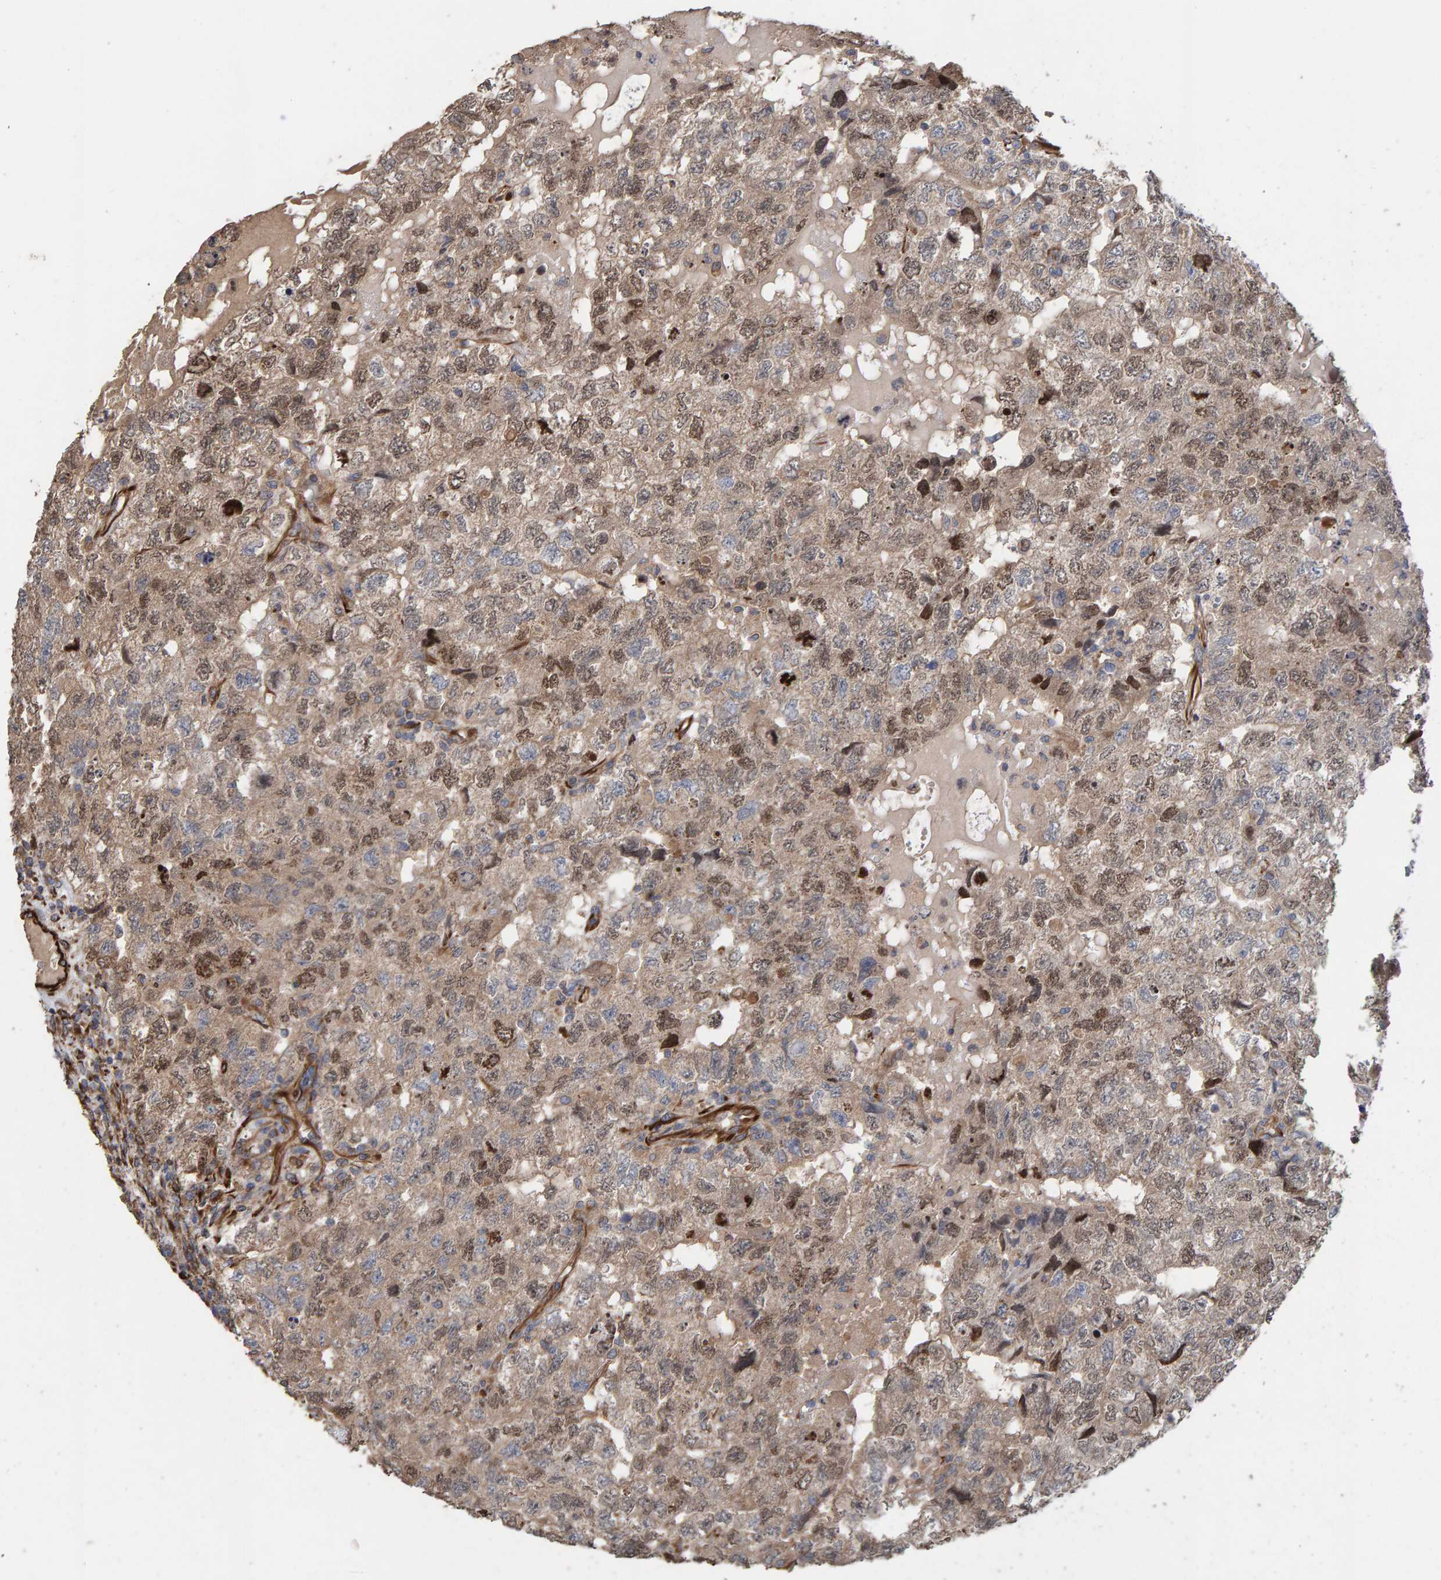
{"staining": {"intensity": "weak", "quantity": ">75%", "location": "cytoplasmic/membranous,nuclear"}, "tissue": "testis cancer", "cell_type": "Tumor cells", "image_type": "cancer", "snomed": [{"axis": "morphology", "description": "Carcinoma, Embryonal, NOS"}, {"axis": "topography", "description": "Testis"}], "caption": "A brown stain highlights weak cytoplasmic/membranous and nuclear expression of a protein in human testis embryonal carcinoma tumor cells.", "gene": "ZNF347", "patient": {"sex": "male", "age": 36}}